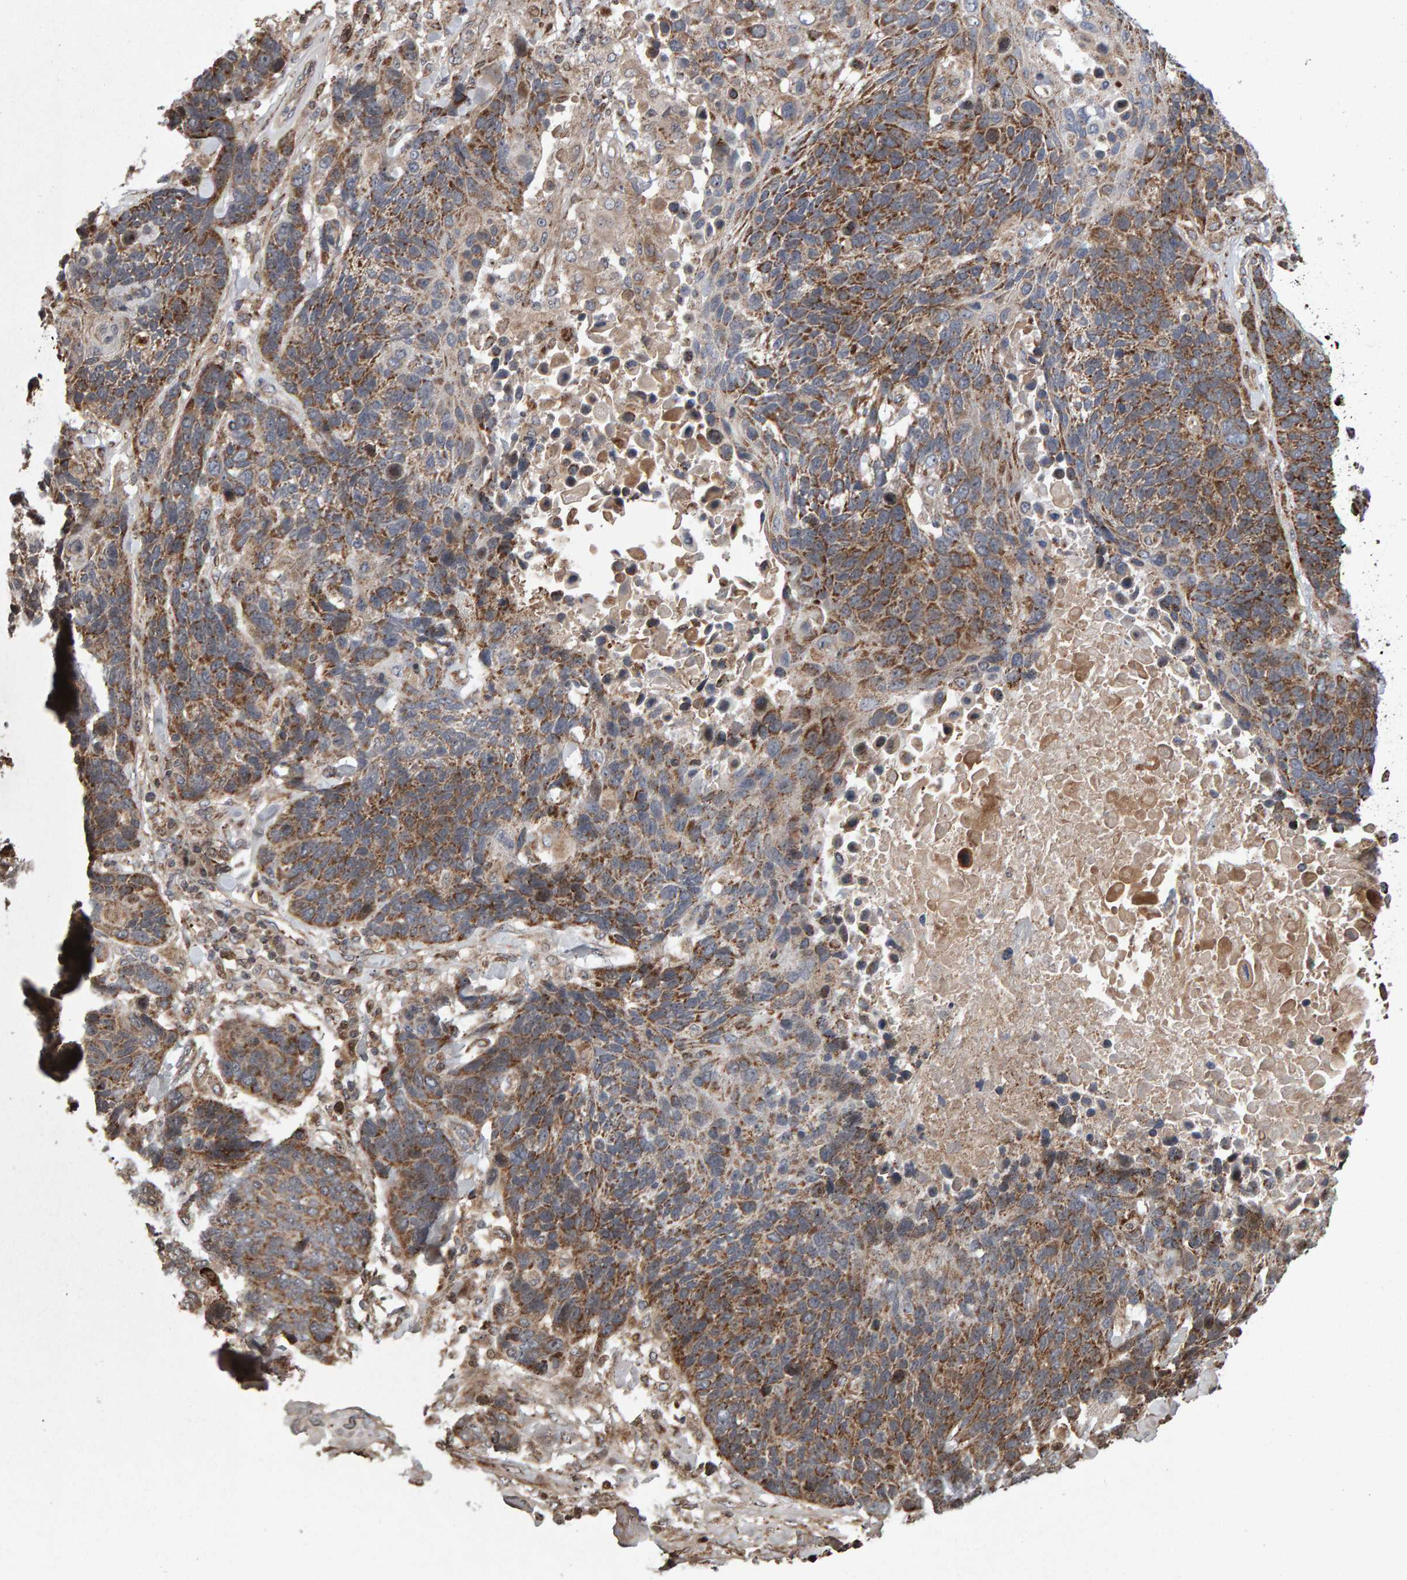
{"staining": {"intensity": "moderate", "quantity": ">75%", "location": "cytoplasmic/membranous"}, "tissue": "lung cancer", "cell_type": "Tumor cells", "image_type": "cancer", "snomed": [{"axis": "morphology", "description": "Squamous cell carcinoma, NOS"}, {"axis": "topography", "description": "Lung"}], "caption": "Lung cancer stained with DAB (3,3'-diaminobenzidine) IHC reveals medium levels of moderate cytoplasmic/membranous expression in about >75% of tumor cells.", "gene": "PECR", "patient": {"sex": "male", "age": 65}}